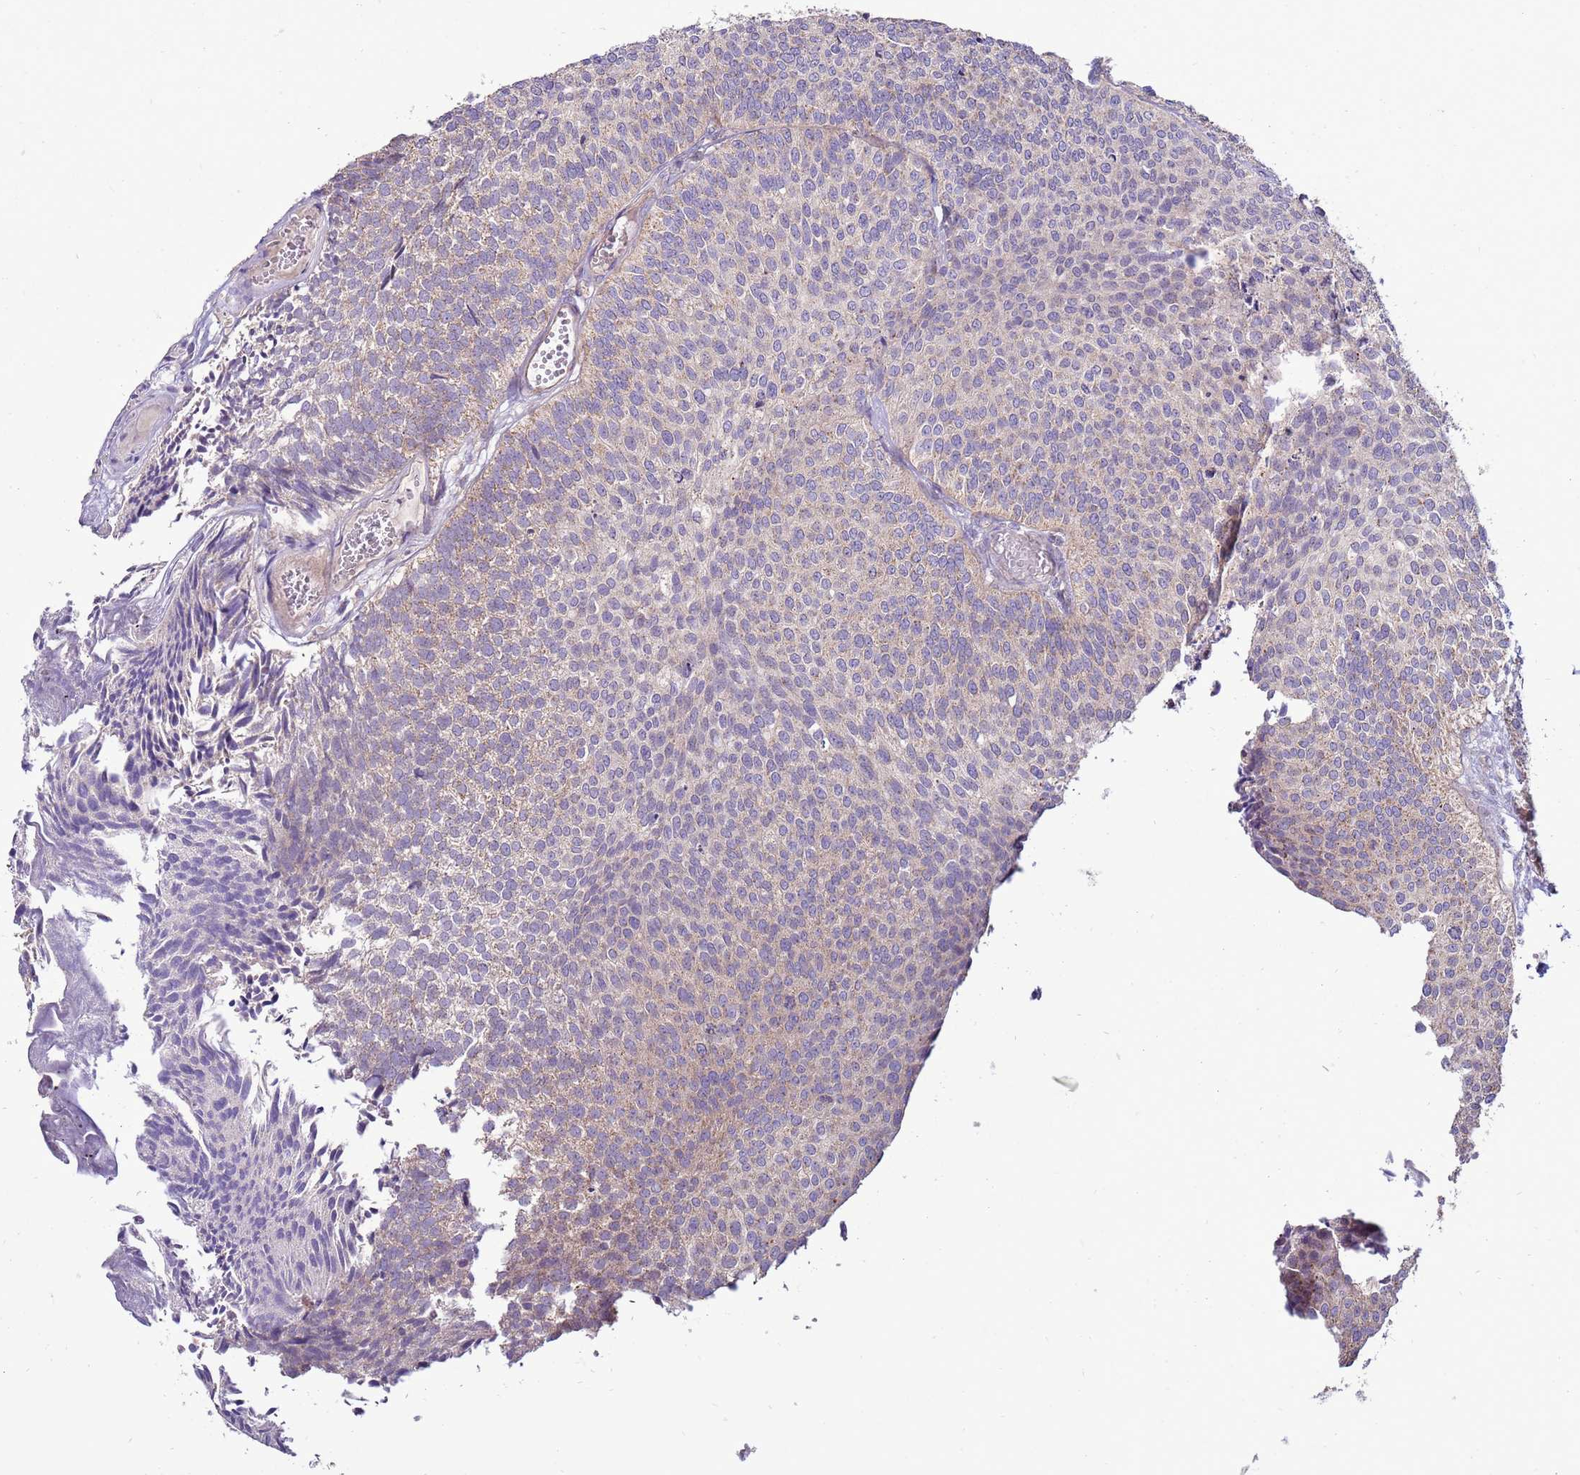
{"staining": {"intensity": "weak", "quantity": "<25%", "location": "cytoplasmic/membranous"}, "tissue": "urothelial cancer", "cell_type": "Tumor cells", "image_type": "cancer", "snomed": [{"axis": "morphology", "description": "Urothelial carcinoma, Low grade"}, {"axis": "topography", "description": "Urinary bladder"}], "caption": "A micrograph of human urothelial carcinoma (low-grade) is negative for staining in tumor cells.", "gene": "TRAPPC4", "patient": {"sex": "male", "age": 84}}